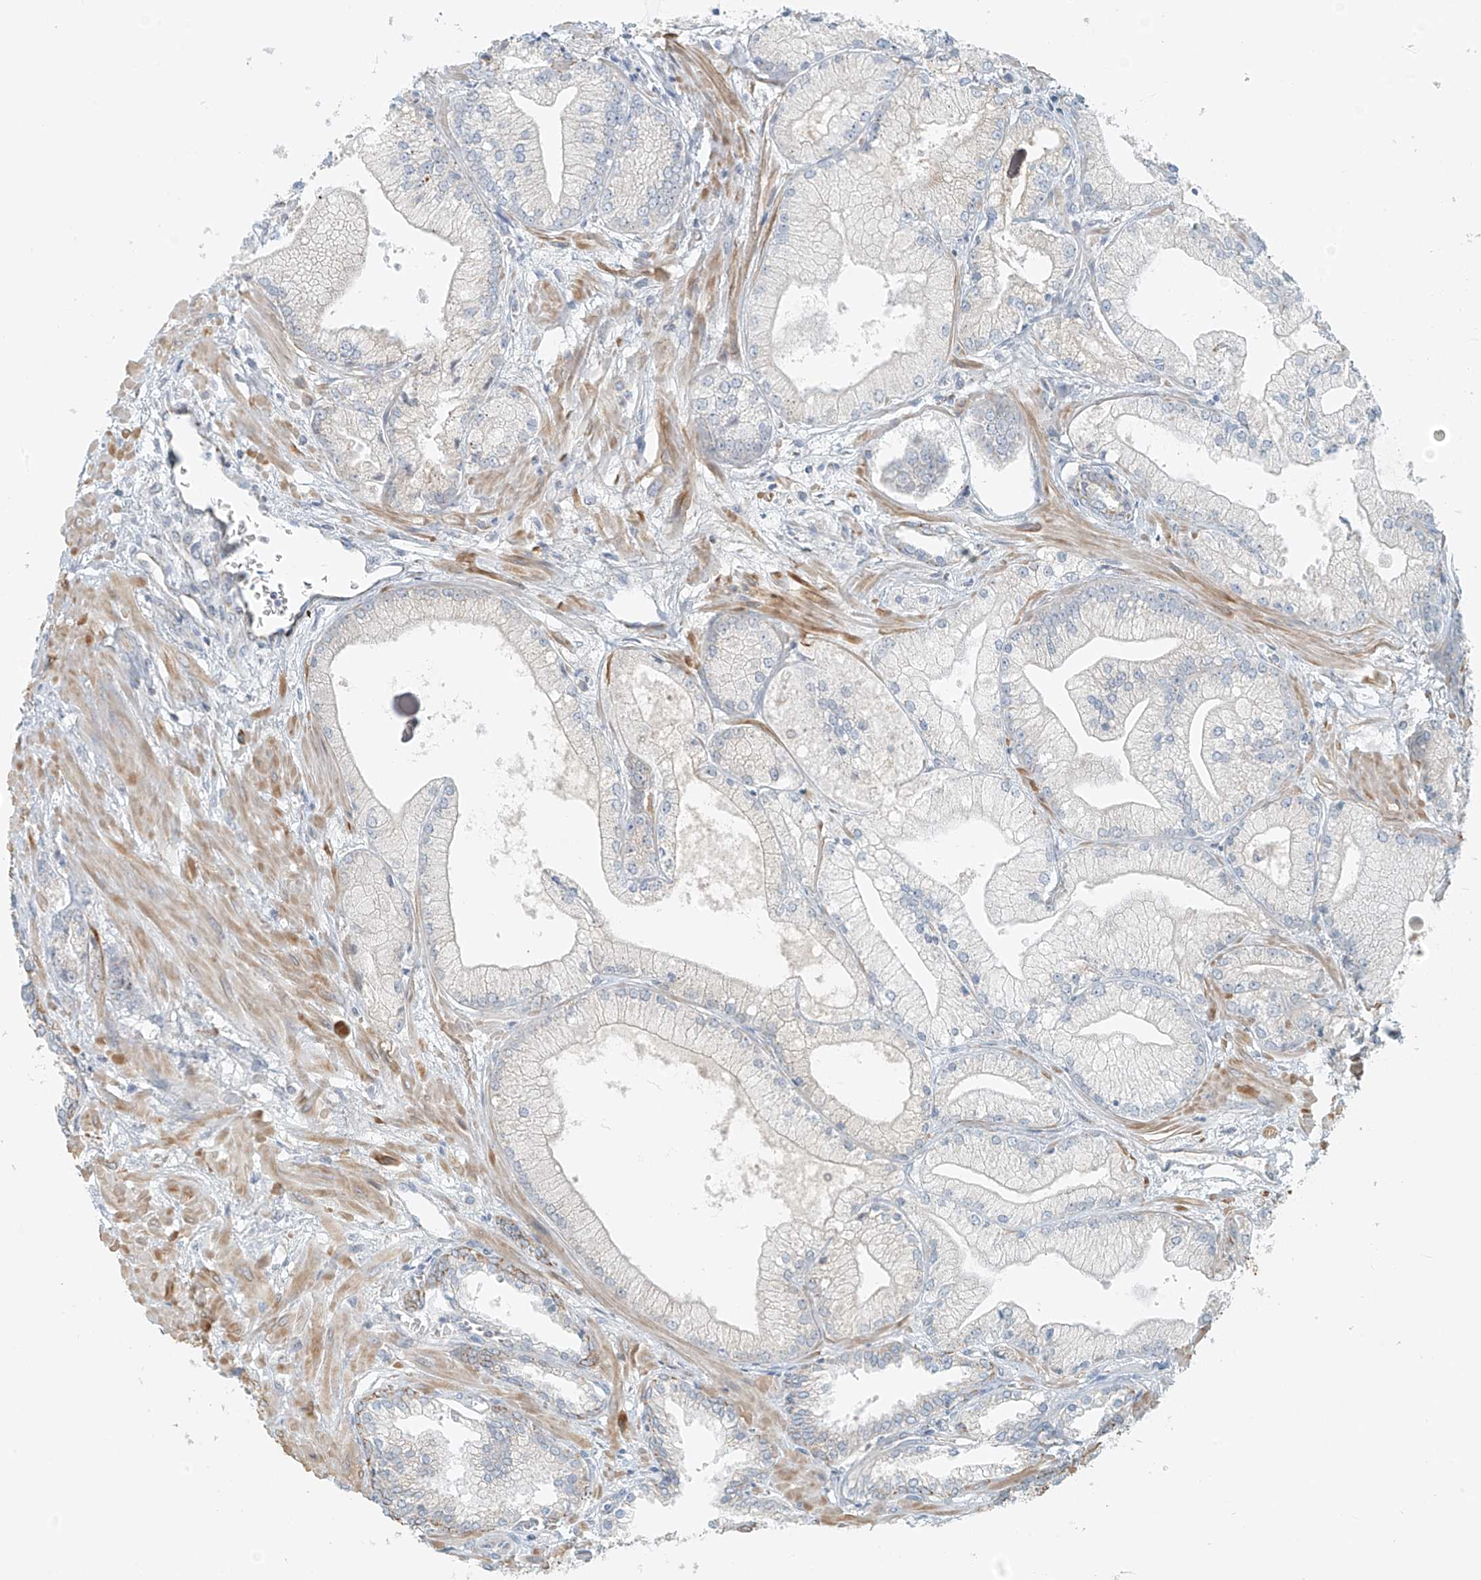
{"staining": {"intensity": "moderate", "quantity": "<25%", "location": "cytoplasmic/membranous"}, "tissue": "prostate cancer", "cell_type": "Tumor cells", "image_type": "cancer", "snomed": [{"axis": "morphology", "description": "Adenocarcinoma, Low grade"}, {"axis": "topography", "description": "Prostate"}], "caption": "This is an image of immunohistochemistry staining of prostate cancer, which shows moderate expression in the cytoplasmic/membranous of tumor cells.", "gene": "UST", "patient": {"sex": "male", "age": 67}}